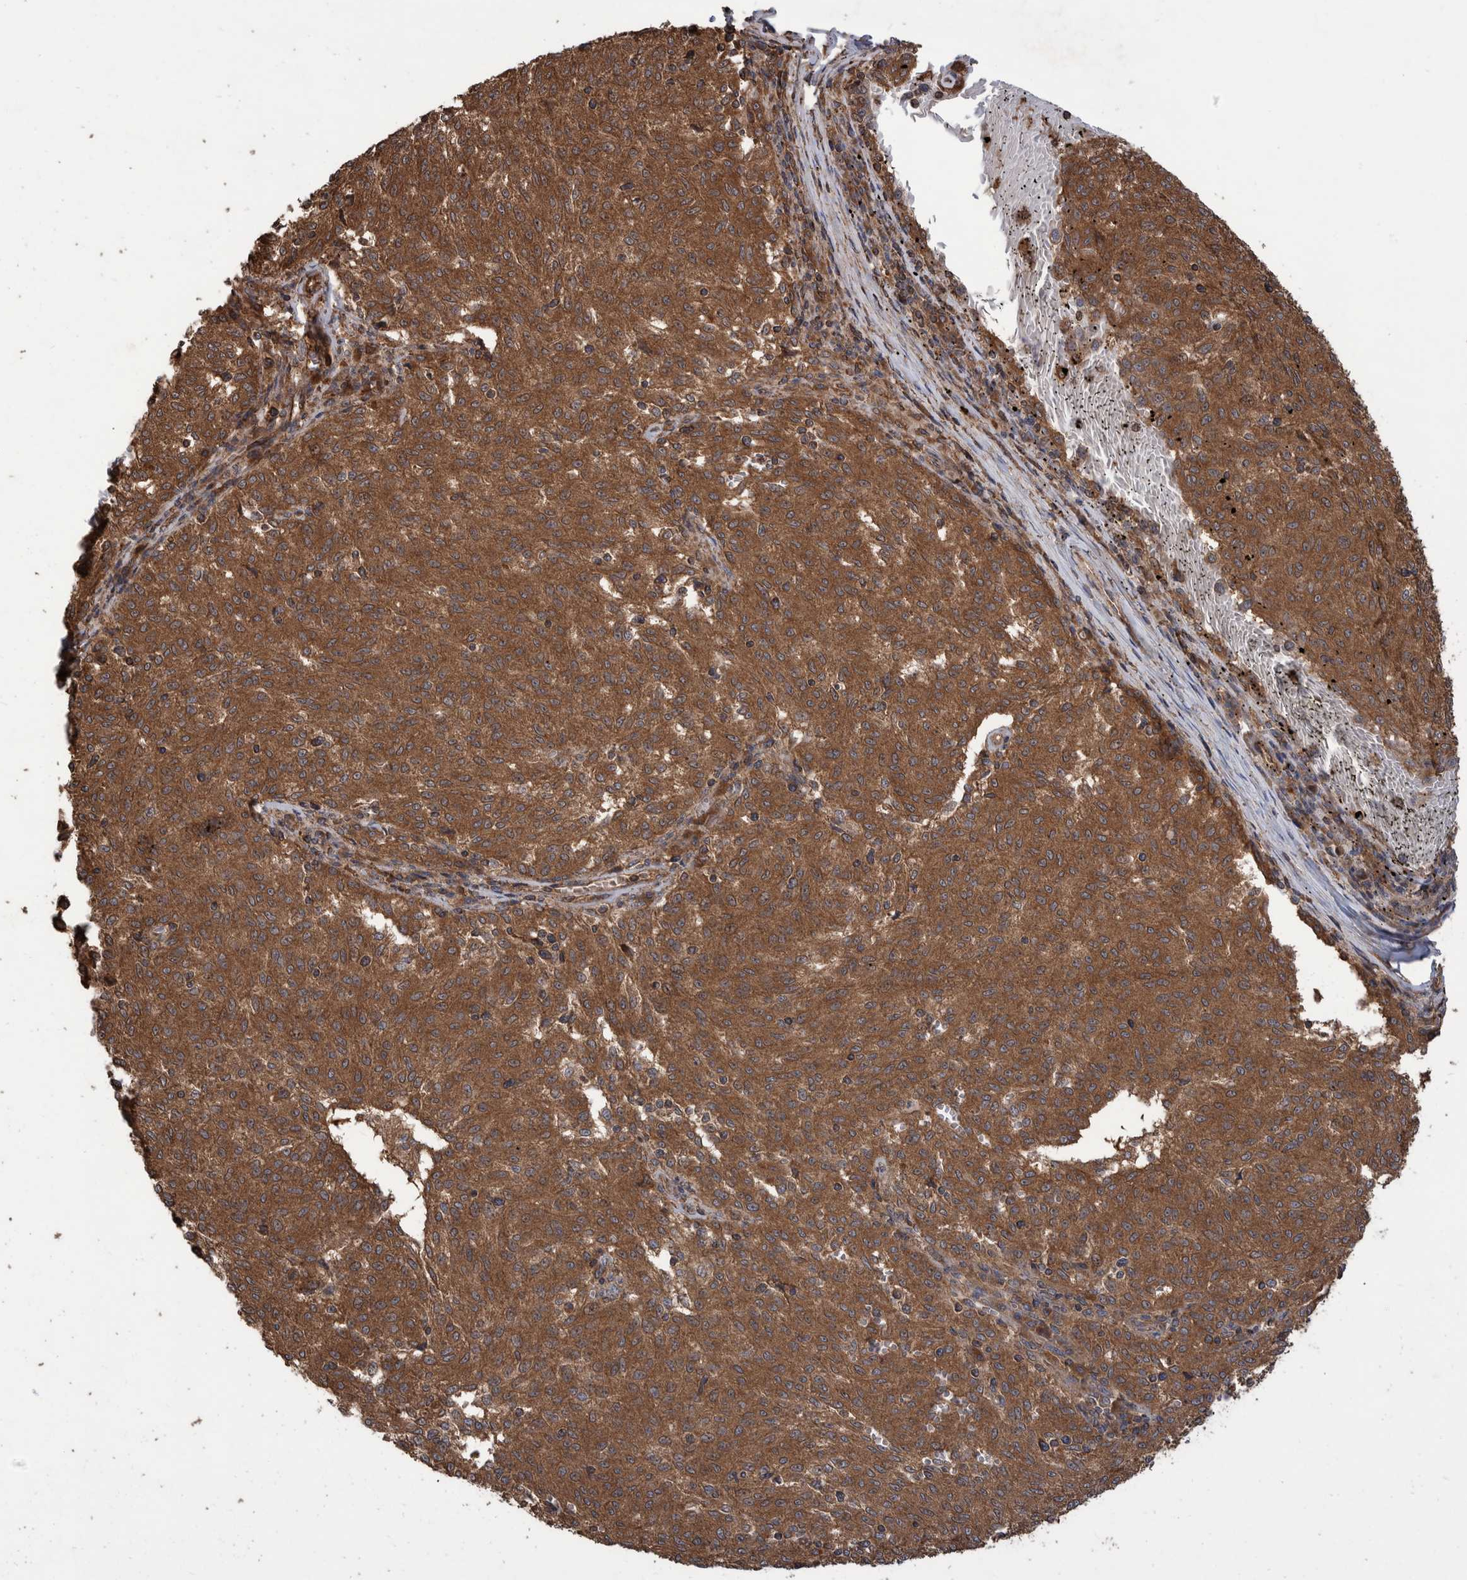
{"staining": {"intensity": "moderate", "quantity": ">75%", "location": "cytoplasmic/membranous"}, "tissue": "melanoma", "cell_type": "Tumor cells", "image_type": "cancer", "snomed": [{"axis": "morphology", "description": "Malignant melanoma, NOS"}, {"axis": "topography", "description": "Skin"}], "caption": "Malignant melanoma was stained to show a protein in brown. There is medium levels of moderate cytoplasmic/membranous expression in approximately >75% of tumor cells.", "gene": "VBP1", "patient": {"sex": "female", "age": 72}}